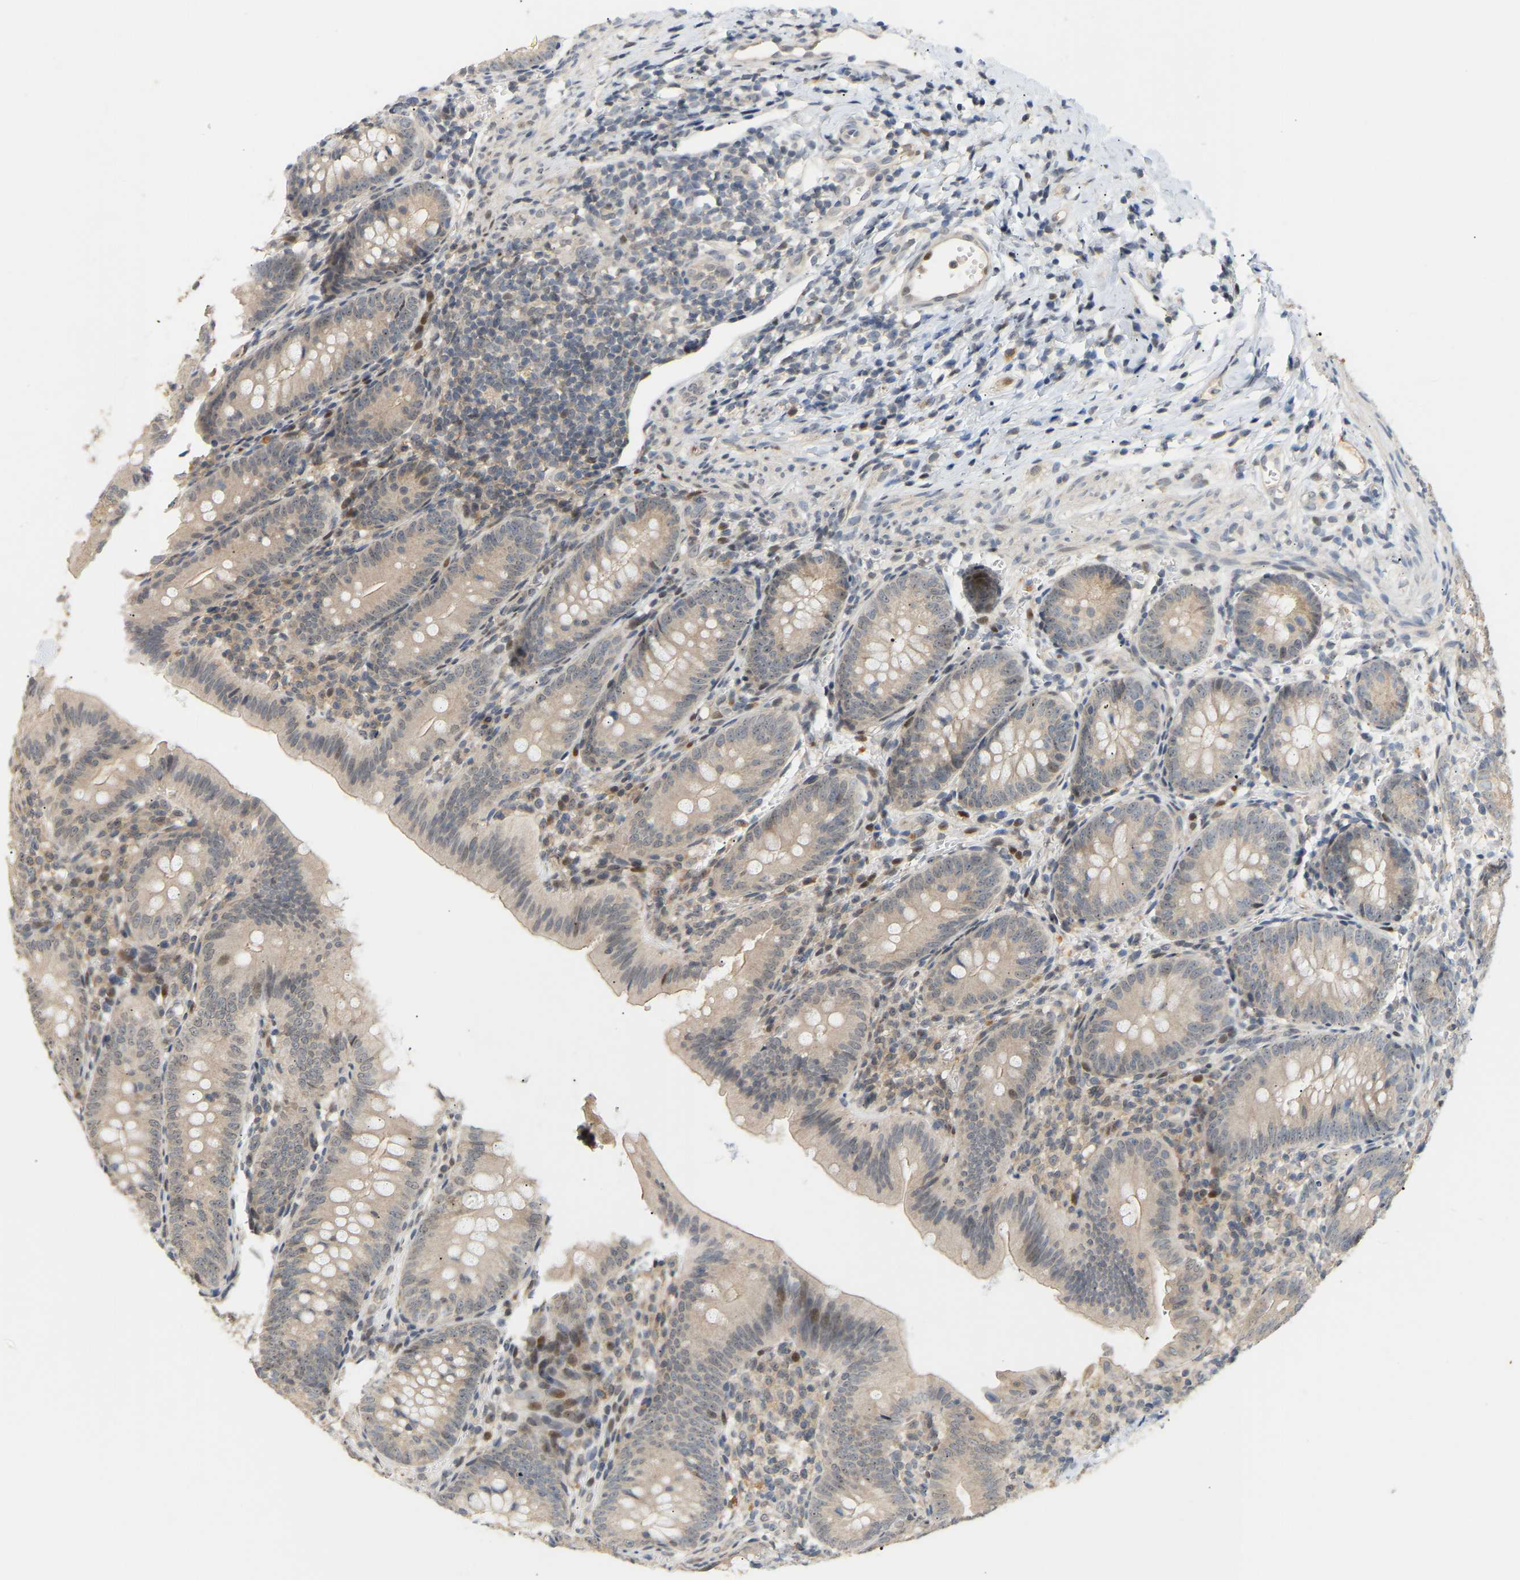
{"staining": {"intensity": "weak", "quantity": "<25%", "location": "cytoplasmic/membranous"}, "tissue": "appendix", "cell_type": "Glandular cells", "image_type": "normal", "snomed": [{"axis": "morphology", "description": "Normal tissue, NOS"}, {"axis": "topography", "description": "Appendix"}], "caption": "IHC histopathology image of benign human appendix stained for a protein (brown), which reveals no positivity in glandular cells.", "gene": "PTPN4", "patient": {"sex": "male", "age": 1}}